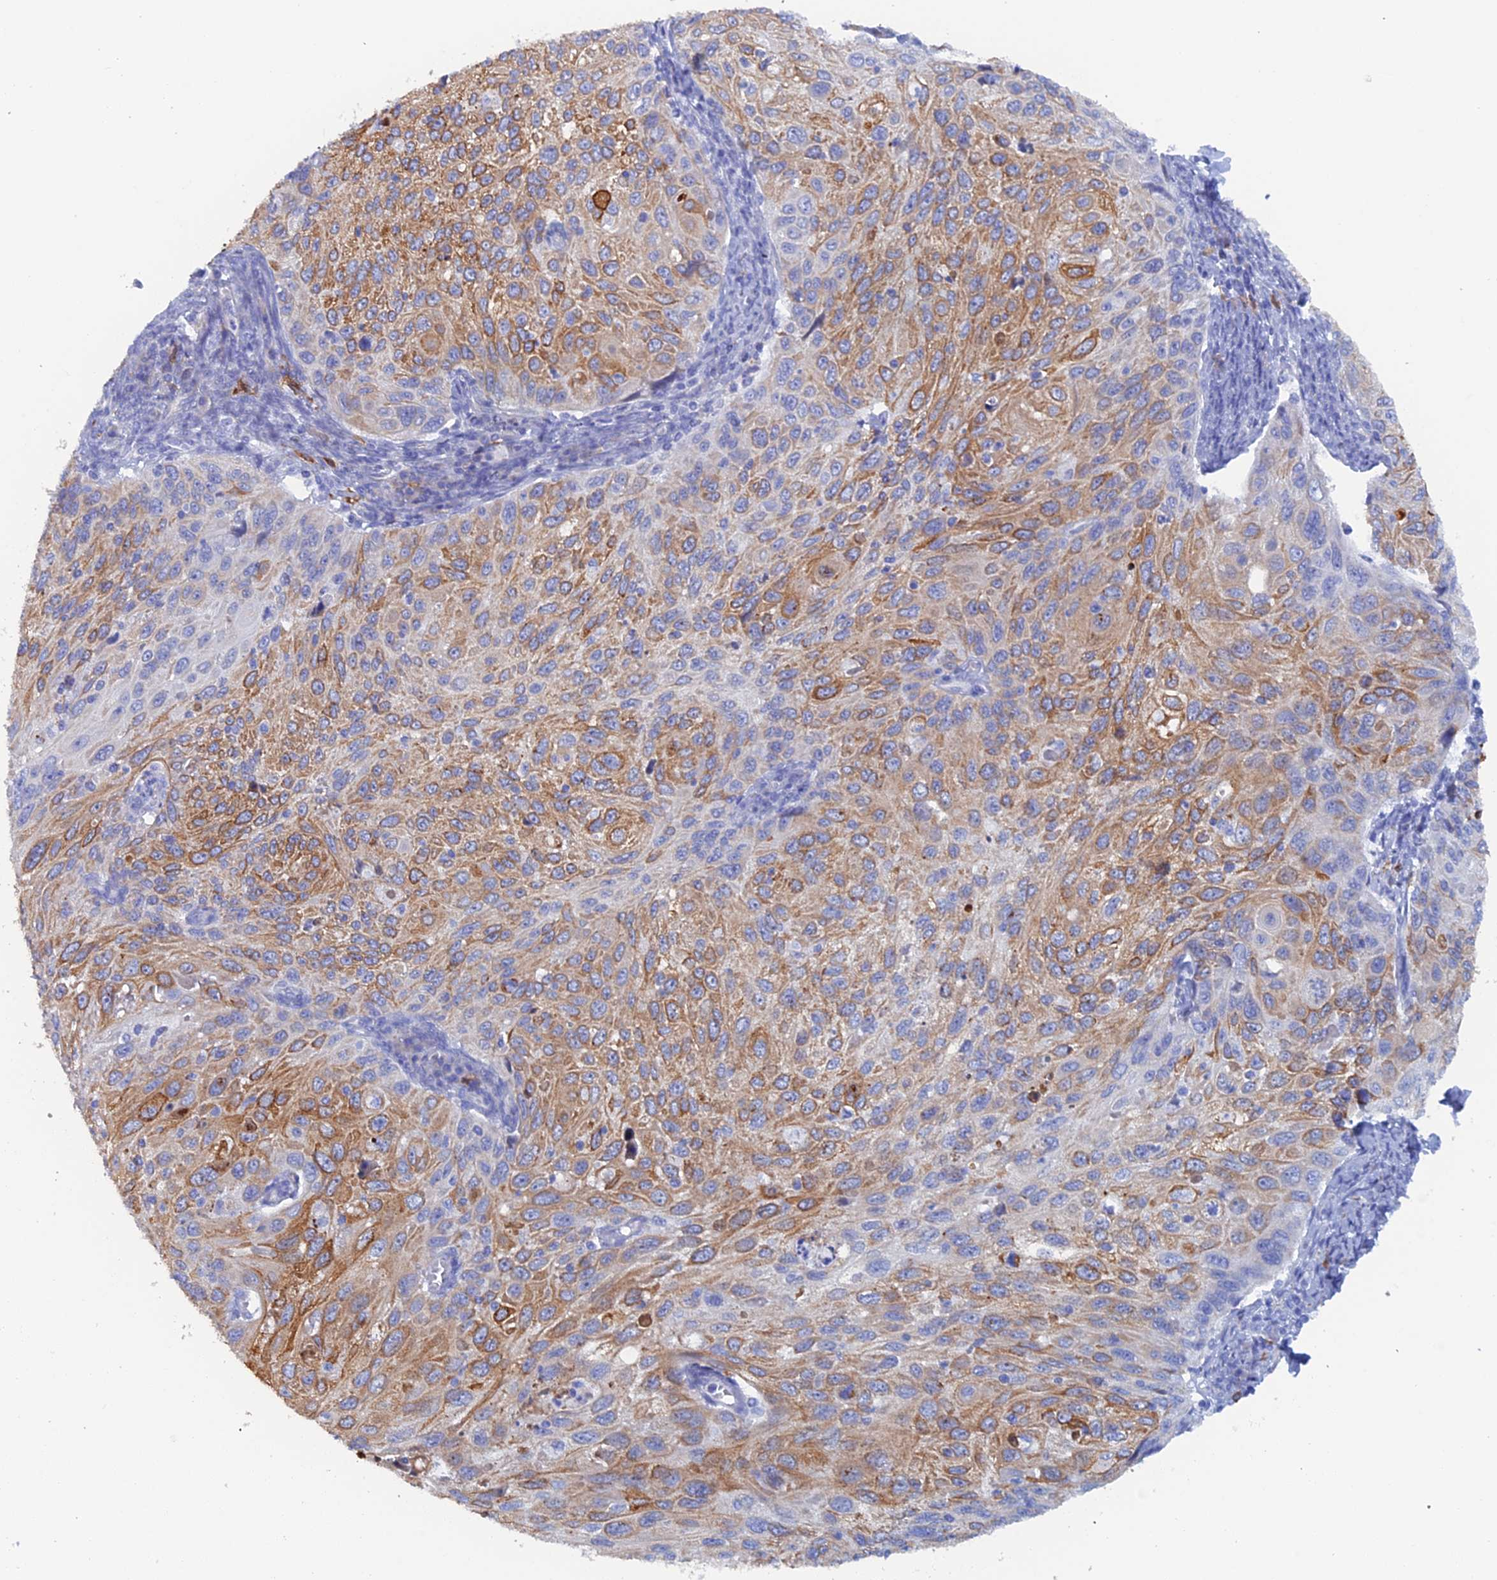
{"staining": {"intensity": "moderate", "quantity": "25%-75%", "location": "cytoplasmic/membranous"}, "tissue": "cervical cancer", "cell_type": "Tumor cells", "image_type": "cancer", "snomed": [{"axis": "morphology", "description": "Squamous cell carcinoma, NOS"}, {"axis": "topography", "description": "Cervix"}], "caption": "High-power microscopy captured an IHC micrograph of cervical cancer (squamous cell carcinoma), revealing moderate cytoplasmic/membranous staining in about 25%-75% of tumor cells.", "gene": "COG7", "patient": {"sex": "female", "age": 70}}